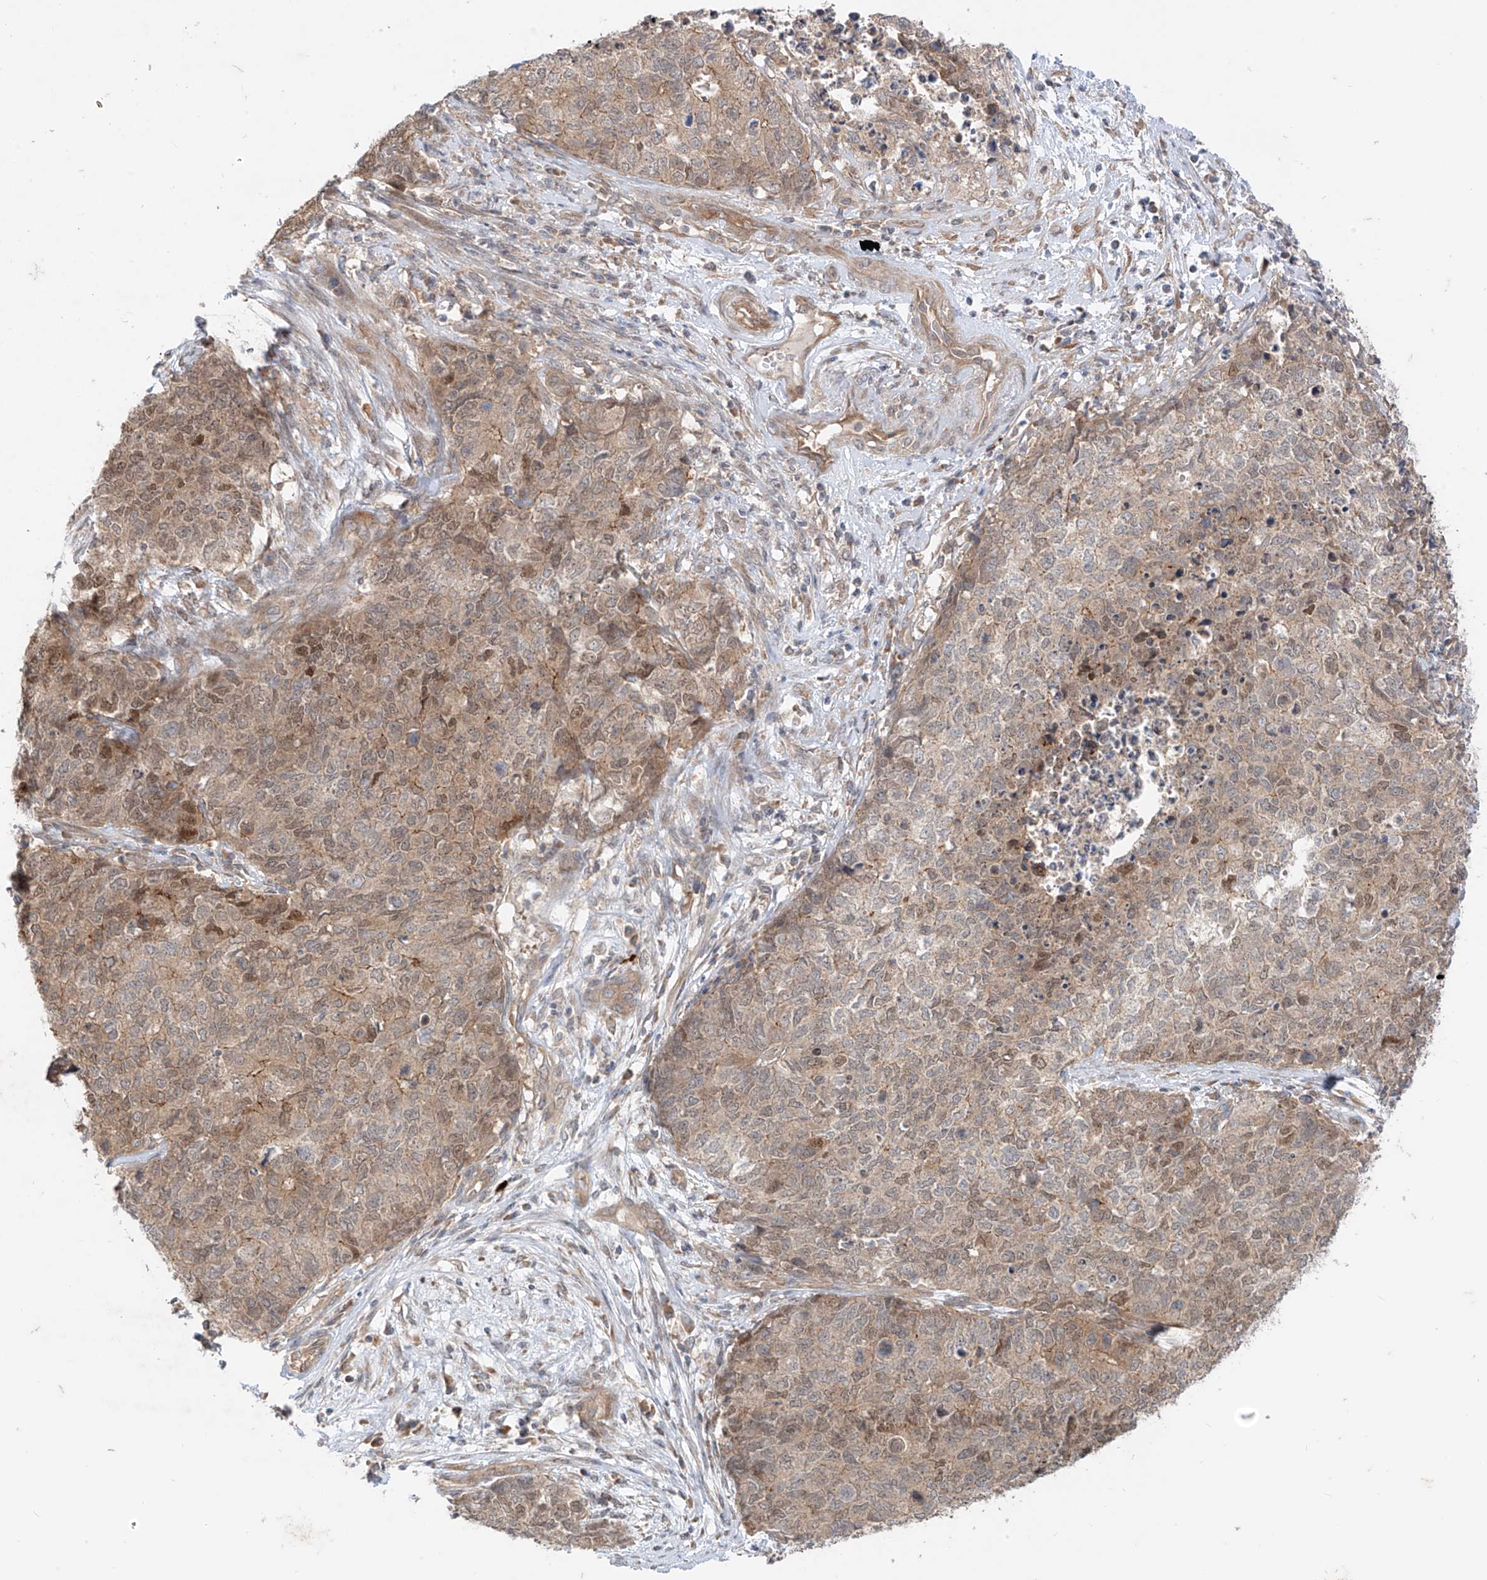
{"staining": {"intensity": "moderate", "quantity": ">75%", "location": "cytoplasmic/membranous,nuclear"}, "tissue": "cervical cancer", "cell_type": "Tumor cells", "image_type": "cancer", "snomed": [{"axis": "morphology", "description": "Squamous cell carcinoma, NOS"}, {"axis": "topography", "description": "Cervix"}], "caption": "Immunohistochemistry of squamous cell carcinoma (cervical) displays medium levels of moderate cytoplasmic/membranous and nuclear staining in approximately >75% of tumor cells.", "gene": "MTUS2", "patient": {"sex": "female", "age": 63}}